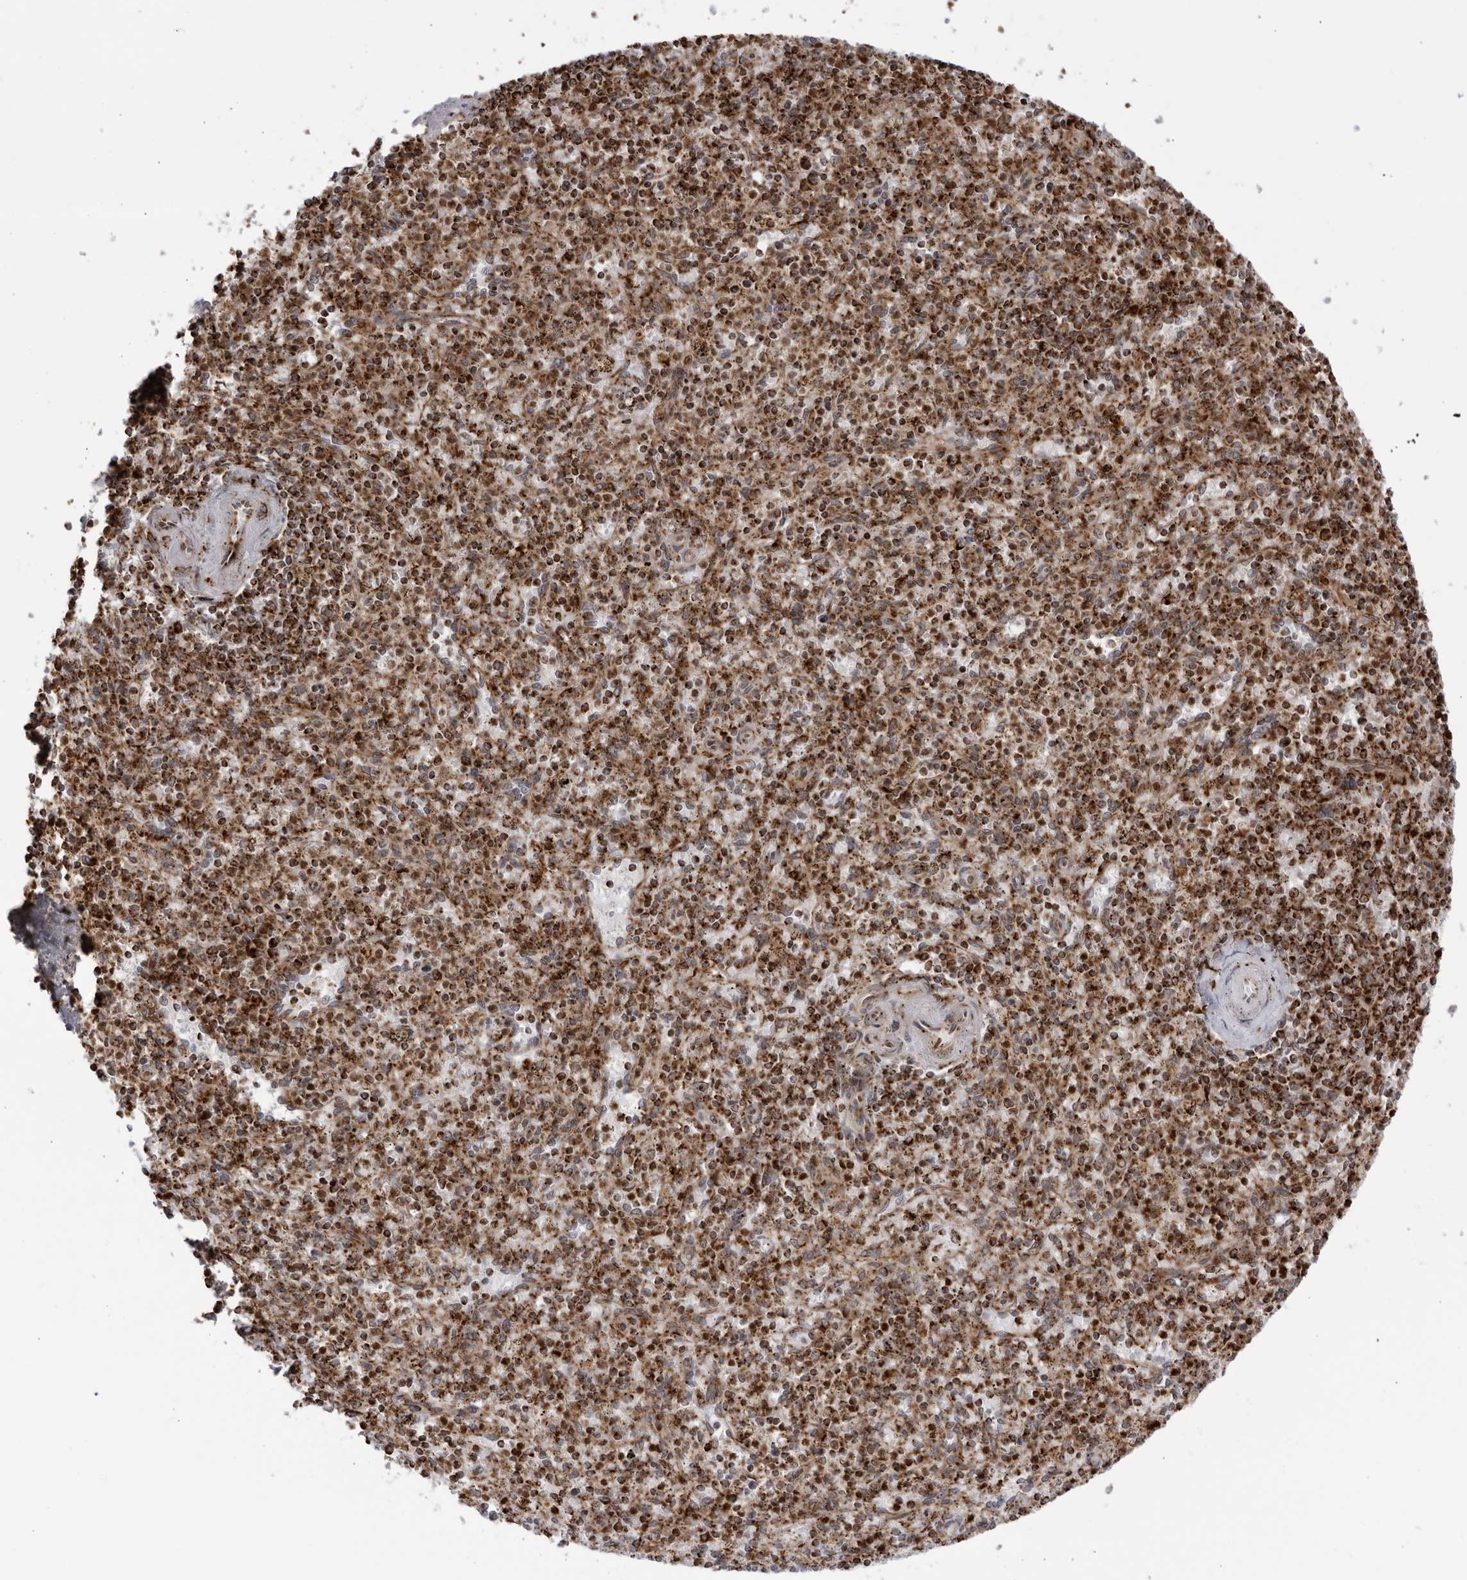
{"staining": {"intensity": "strong", "quantity": "25%-75%", "location": "cytoplasmic/membranous"}, "tissue": "spleen", "cell_type": "Cells in red pulp", "image_type": "normal", "snomed": [{"axis": "morphology", "description": "Normal tissue, NOS"}, {"axis": "topography", "description": "Spleen"}], "caption": "DAB (3,3'-diaminobenzidine) immunohistochemical staining of normal spleen reveals strong cytoplasmic/membranous protein positivity in approximately 25%-75% of cells in red pulp.", "gene": "RBM34", "patient": {"sex": "male", "age": 72}}